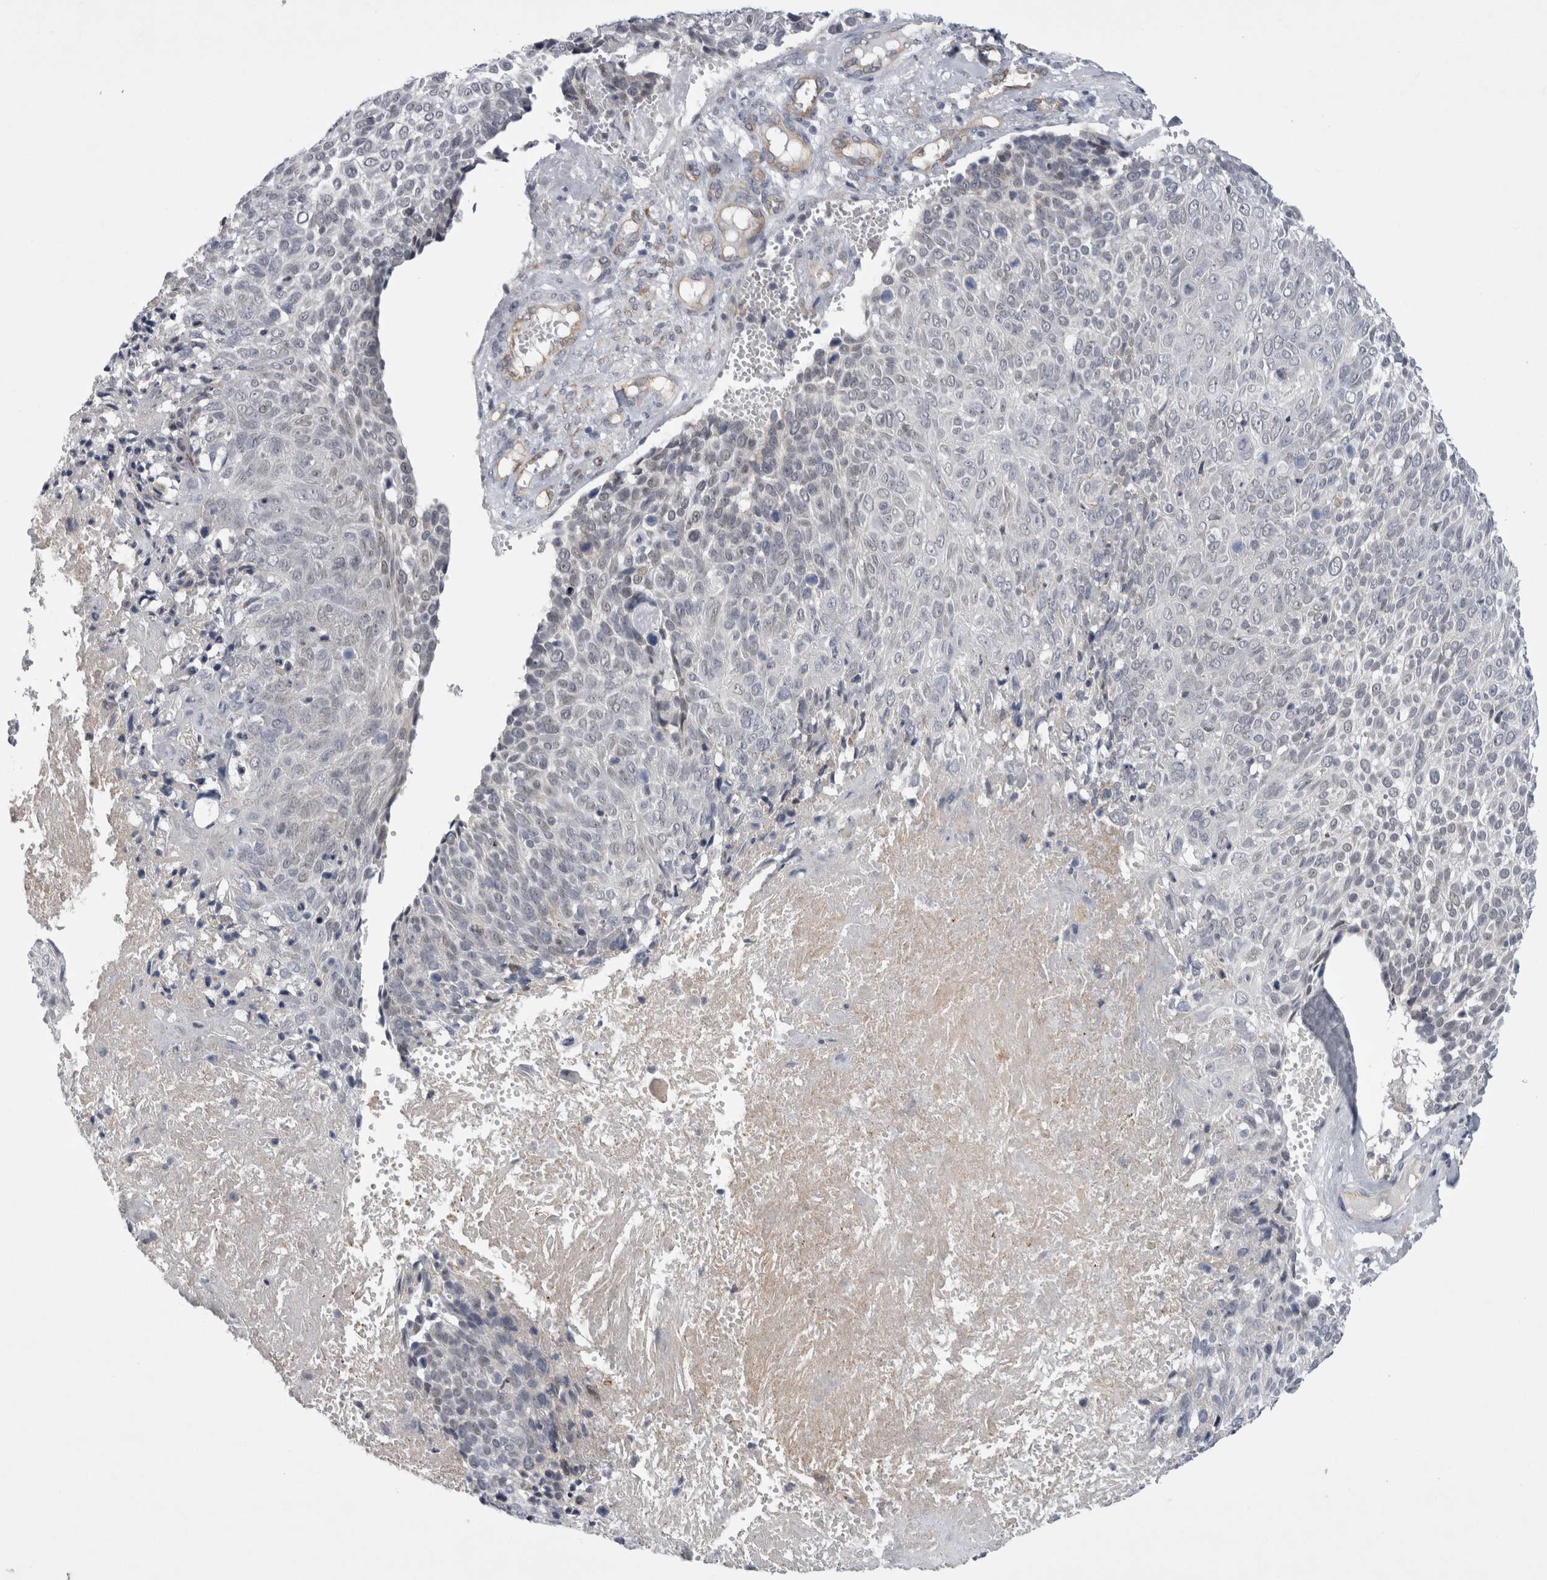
{"staining": {"intensity": "negative", "quantity": "none", "location": "none"}, "tissue": "cervical cancer", "cell_type": "Tumor cells", "image_type": "cancer", "snomed": [{"axis": "morphology", "description": "Squamous cell carcinoma, NOS"}, {"axis": "topography", "description": "Cervix"}], "caption": "Tumor cells show no significant expression in cervical cancer (squamous cell carcinoma). Brightfield microscopy of IHC stained with DAB (3,3'-diaminobenzidine) (brown) and hematoxylin (blue), captured at high magnification.", "gene": "PARP11", "patient": {"sex": "female", "age": 74}}